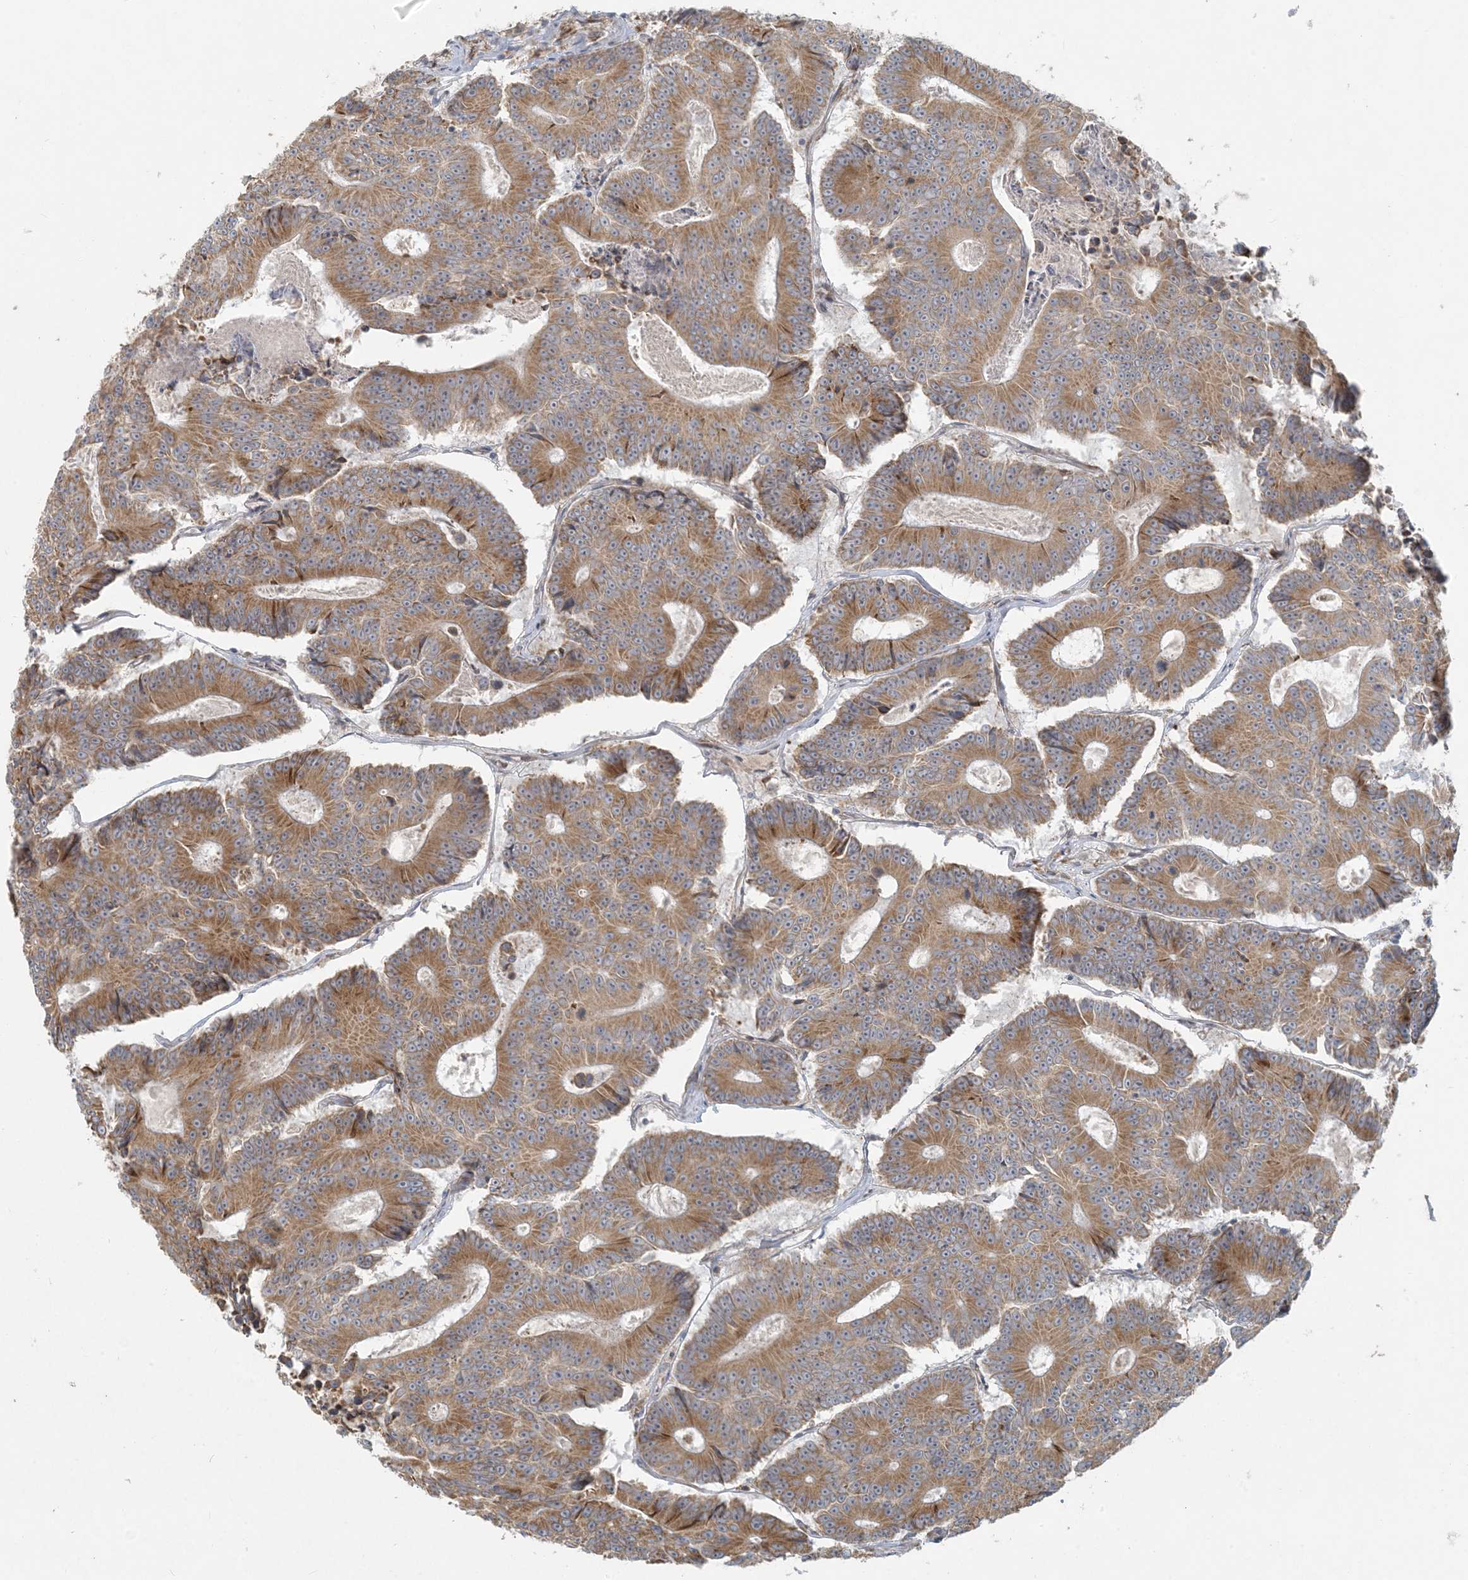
{"staining": {"intensity": "moderate", "quantity": ">75%", "location": "cytoplasmic/membranous"}, "tissue": "colorectal cancer", "cell_type": "Tumor cells", "image_type": "cancer", "snomed": [{"axis": "morphology", "description": "Adenocarcinoma, NOS"}, {"axis": "topography", "description": "Colon"}], "caption": "Adenocarcinoma (colorectal) tissue exhibits moderate cytoplasmic/membranous expression in approximately >75% of tumor cells", "gene": "HACL1", "patient": {"sex": "male", "age": 83}}